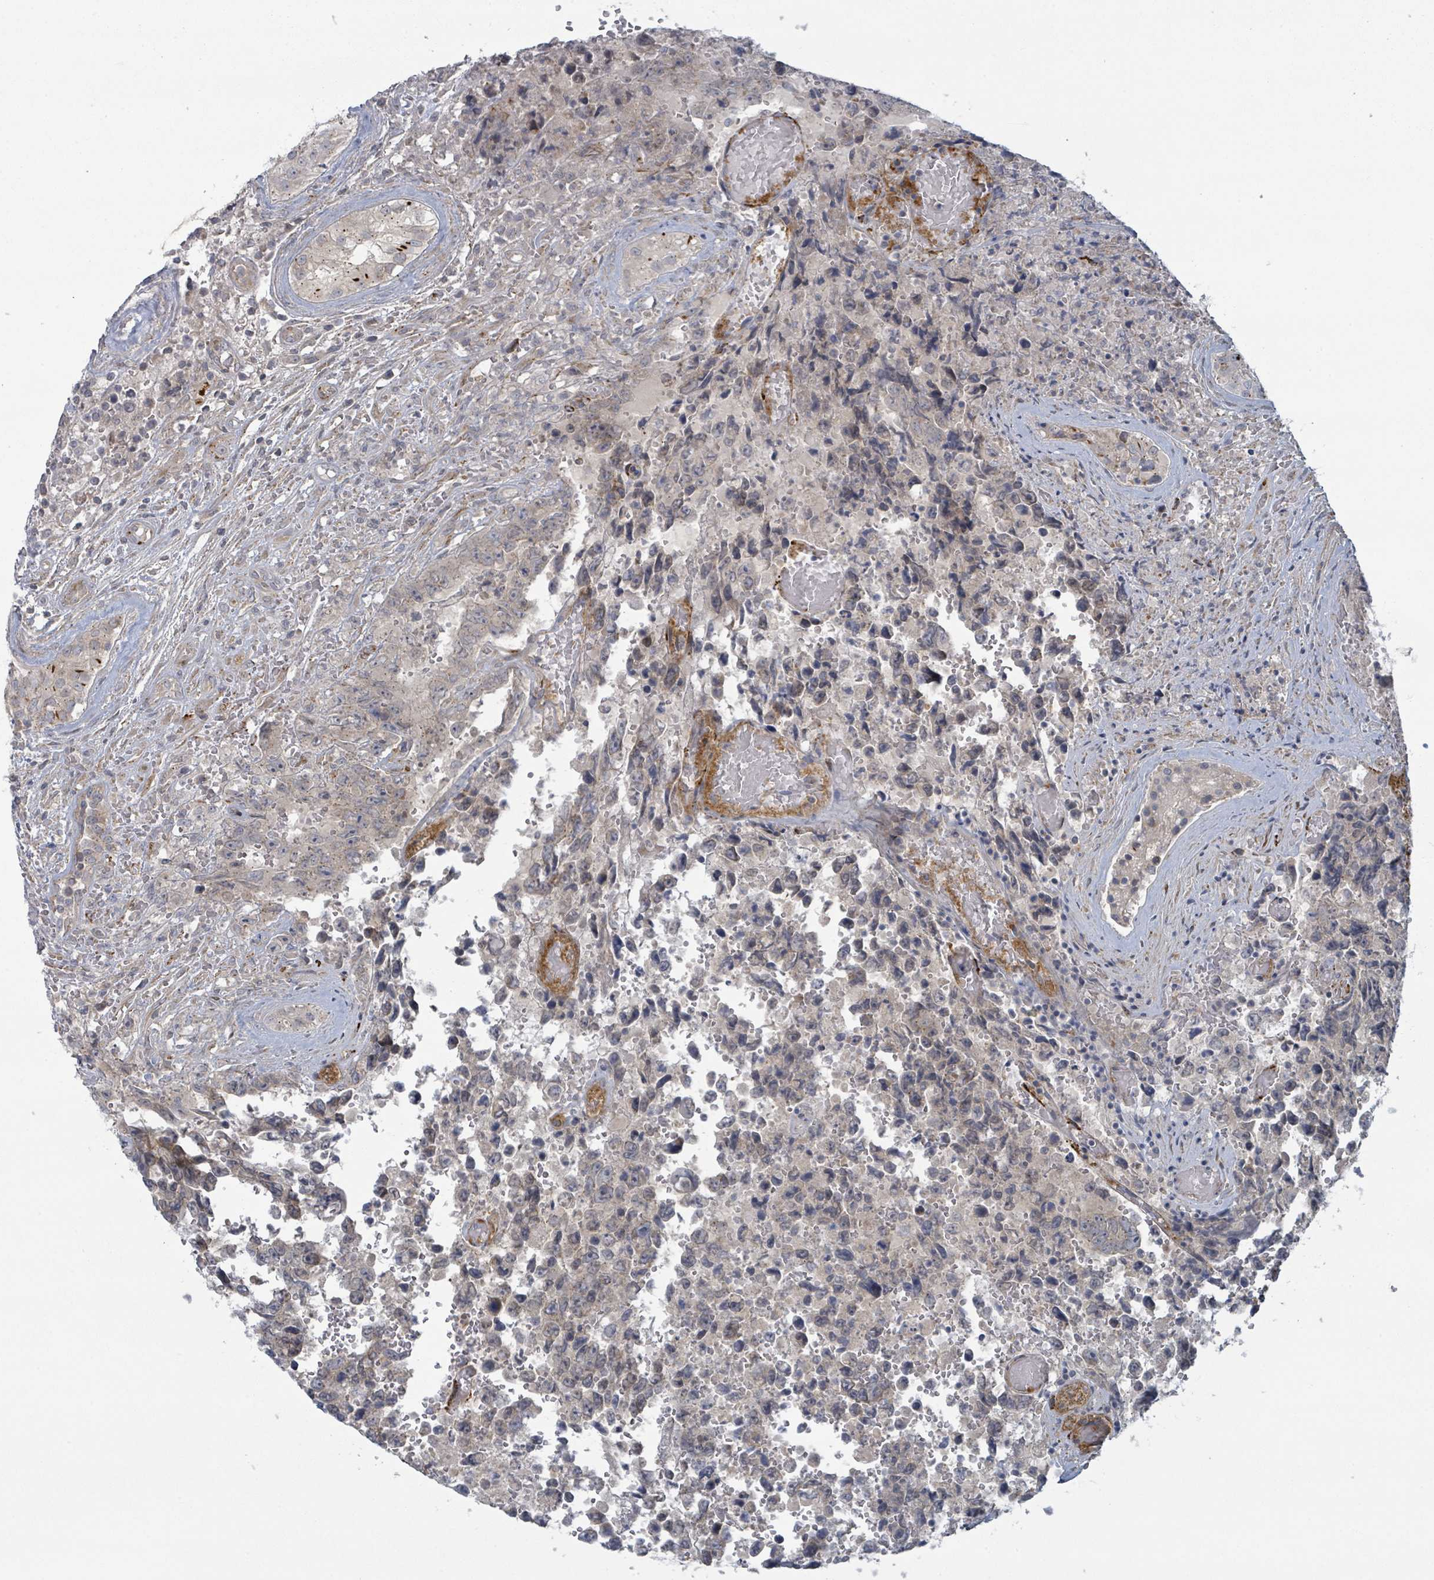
{"staining": {"intensity": "weak", "quantity": "<25%", "location": "cytoplasmic/membranous"}, "tissue": "testis cancer", "cell_type": "Tumor cells", "image_type": "cancer", "snomed": [{"axis": "morphology", "description": "Normal tissue, NOS"}, {"axis": "morphology", "description": "Carcinoma, Embryonal, NOS"}, {"axis": "topography", "description": "Testis"}, {"axis": "topography", "description": "Epididymis"}], "caption": "Protein analysis of testis cancer reveals no significant expression in tumor cells.", "gene": "COL5A3", "patient": {"sex": "male", "age": 25}}